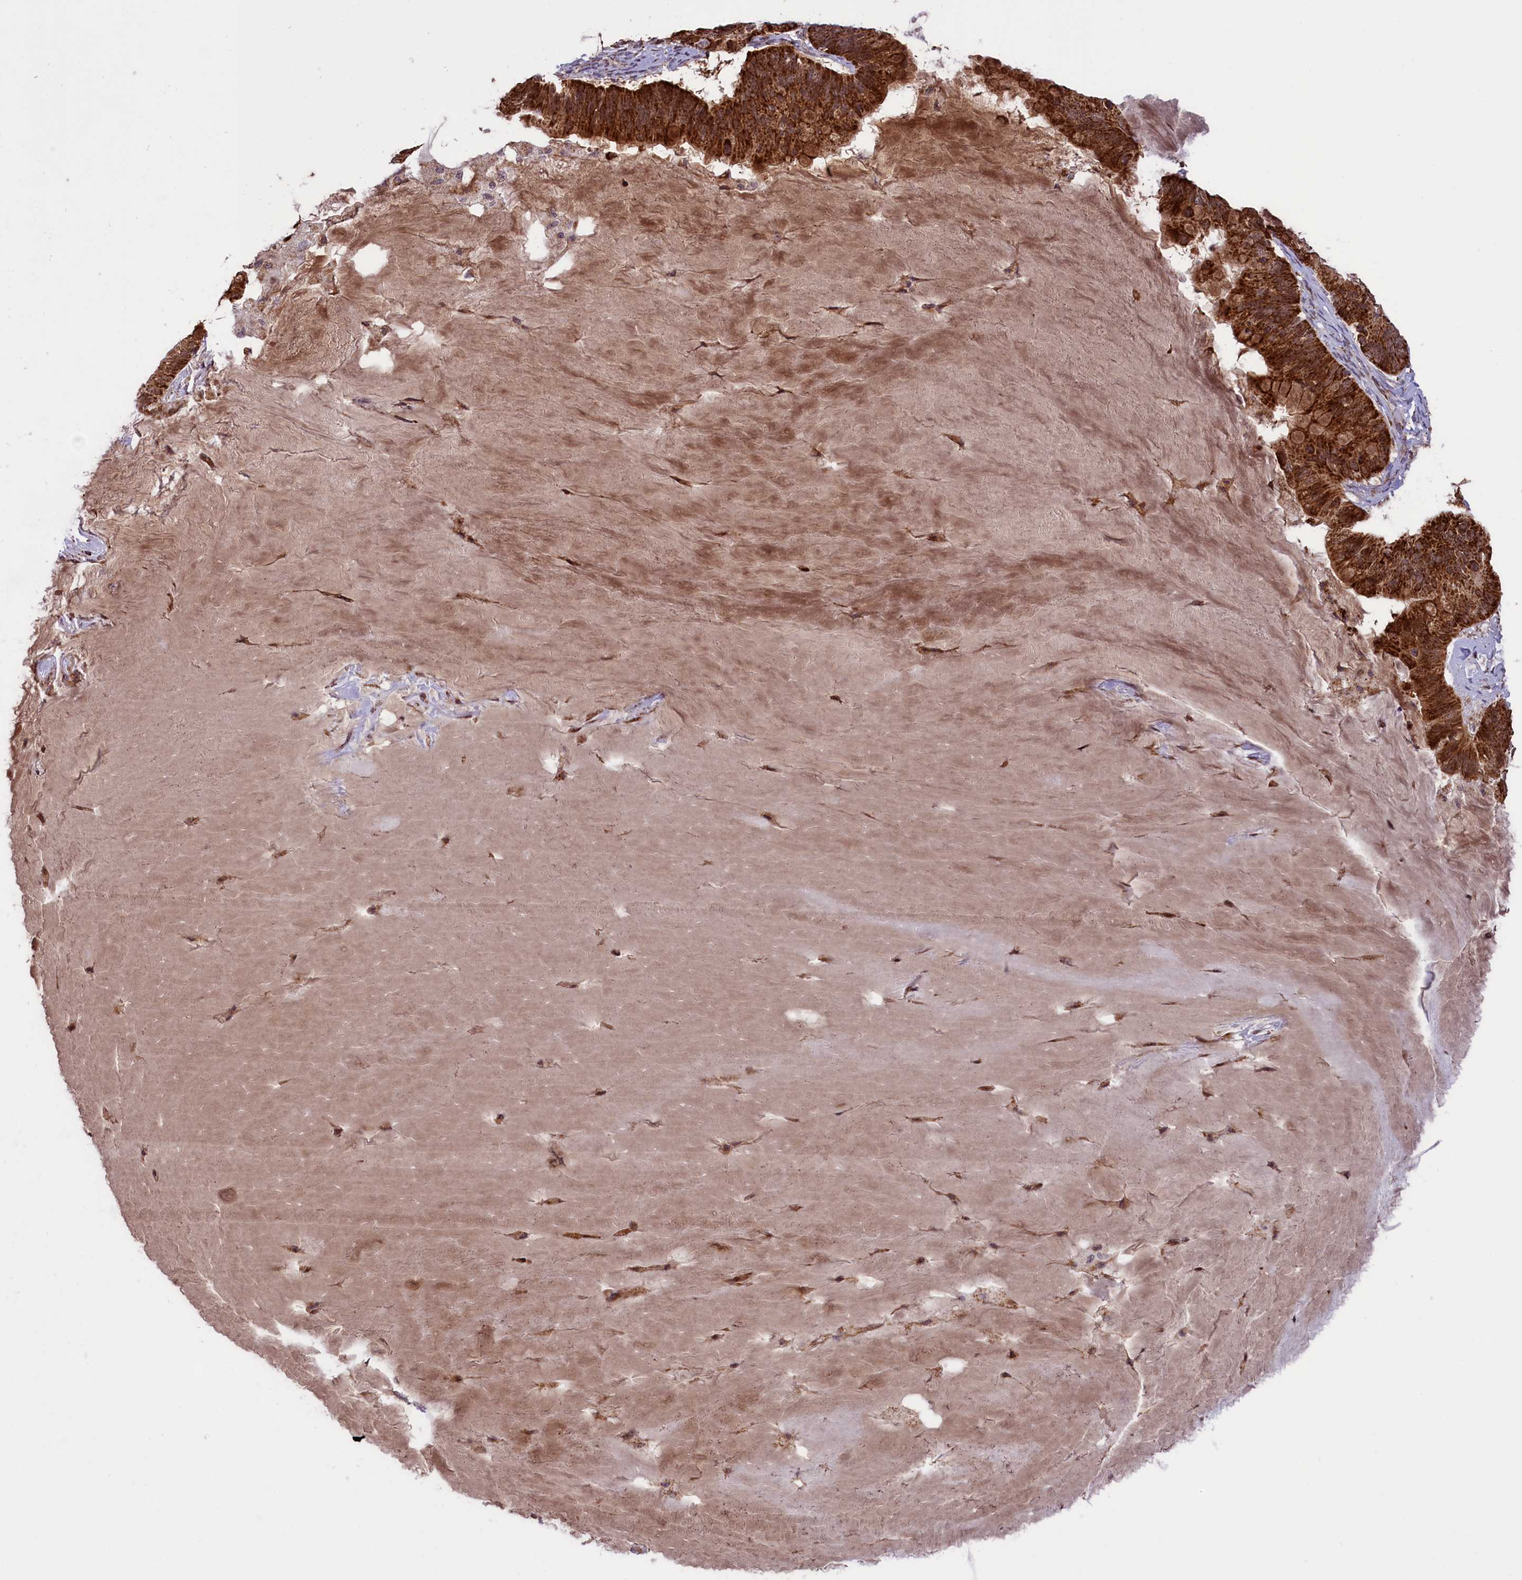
{"staining": {"intensity": "strong", "quantity": ">75%", "location": "cytoplasmic/membranous"}, "tissue": "ovarian cancer", "cell_type": "Tumor cells", "image_type": "cancer", "snomed": [{"axis": "morphology", "description": "Cystadenocarcinoma, mucinous, NOS"}, {"axis": "topography", "description": "Ovary"}], "caption": "Mucinous cystadenocarcinoma (ovarian) tissue demonstrates strong cytoplasmic/membranous staining in approximately >75% of tumor cells, visualized by immunohistochemistry. The protein of interest is stained brown, and the nuclei are stained in blue (DAB (3,3'-diaminobenzidine) IHC with brightfield microscopy, high magnification).", "gene": "GLRX5", "patient": {"sex": "female", "age": 61}}